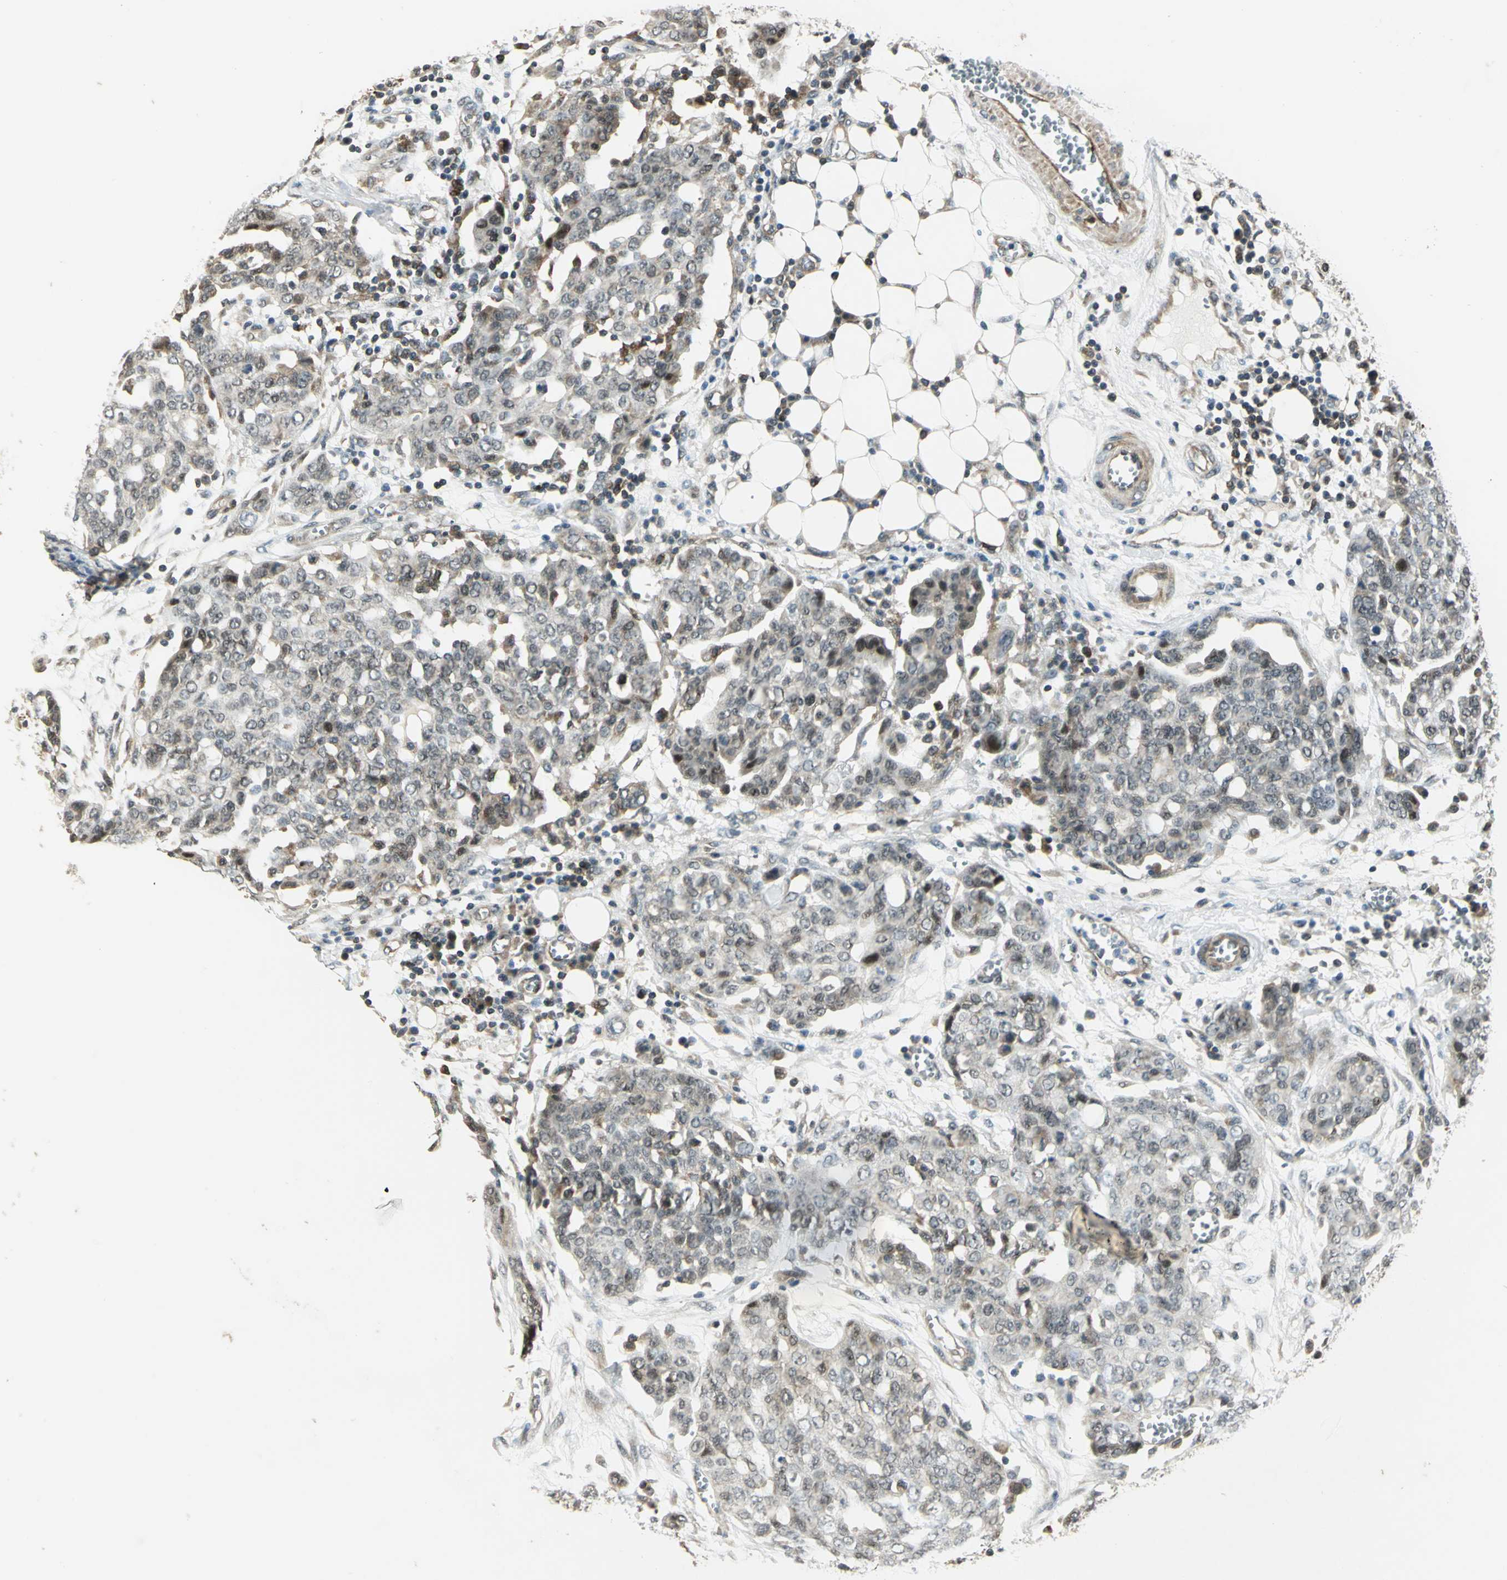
{"staining": {"intensity": "weak", "quantity": "<25%", "location": "cytoplasmic/membranous"}, "tissue": "ovarian cancer", "cell_type": "Tumor cells", "image_type": "cancer", "snomed": [{"axis": "morphology", "description": "Cystadenocarcinoma, serous, NOS"}, {"axis": "topography", "description": "Soft tissue"}, {"axis": "topography", "description": "Ovary"}], "caption": "Ovarian serous cystadenocarcinoma was stained to show a protein in brown. There is no significant positivity in tumor cells.", "gene": "PLAGL2", "patient": {"sex": "female", "age": 57}}